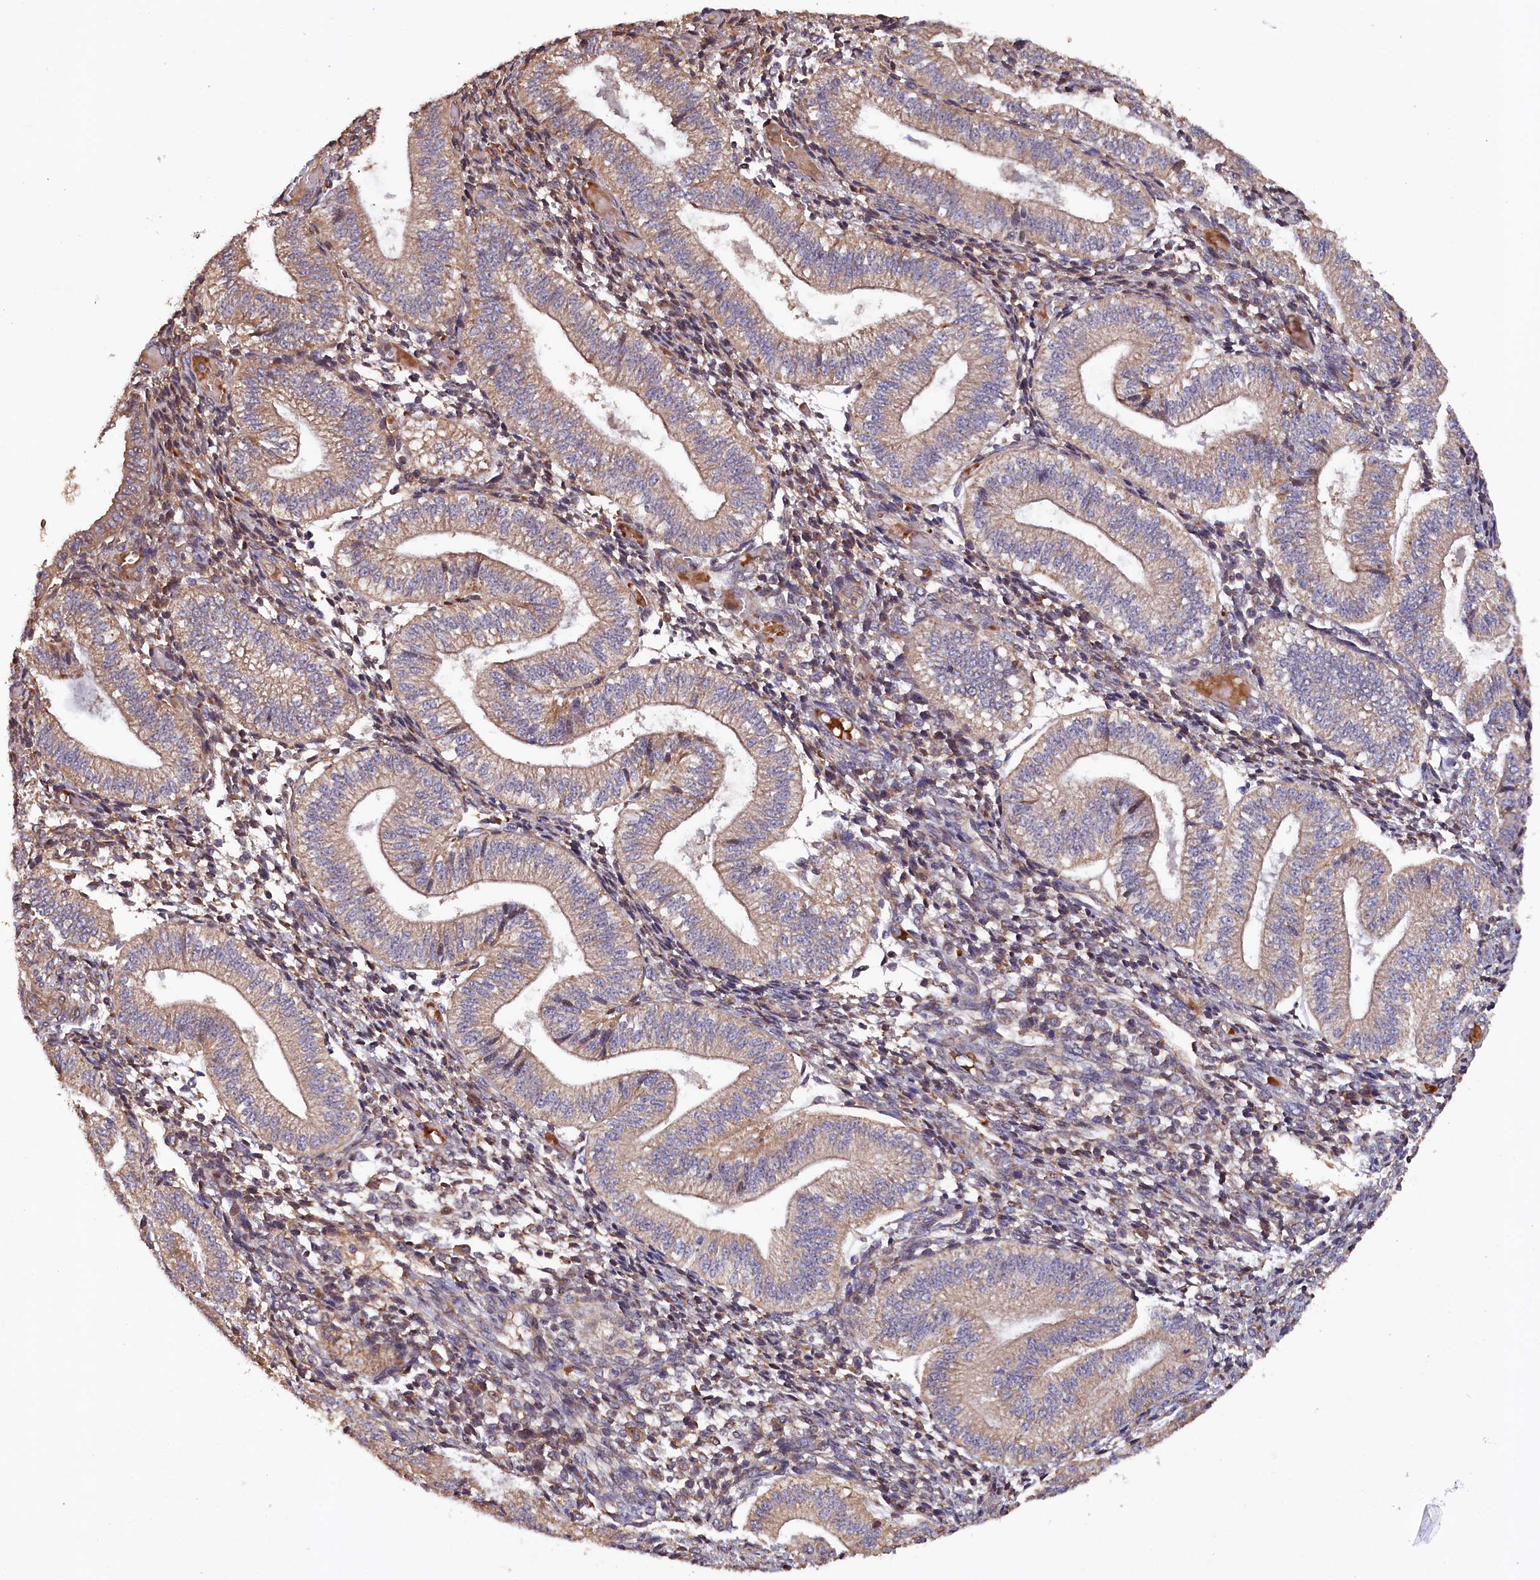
{"staining": {"intensity": "weak", "quantity": "25%-75%", "location": "cytoplasmic/membranous"}, "tissue": "endometrium", "cell_type": "Cells in endometrial stroma", "image_type": "normal", "snomed": [{"axis": "morphology", "description": "Normal tissue, NOS"}, {"axis": "topography", "description": "Endometrium"}], "caption": "Weak cytoplasmic/membranous protein positivity is appreciated in approximately 25%-75% of cells in endometrial stroma in endometrium.", "gene": "GREB1L", "patient": {"sex": "female", "age": 34}}